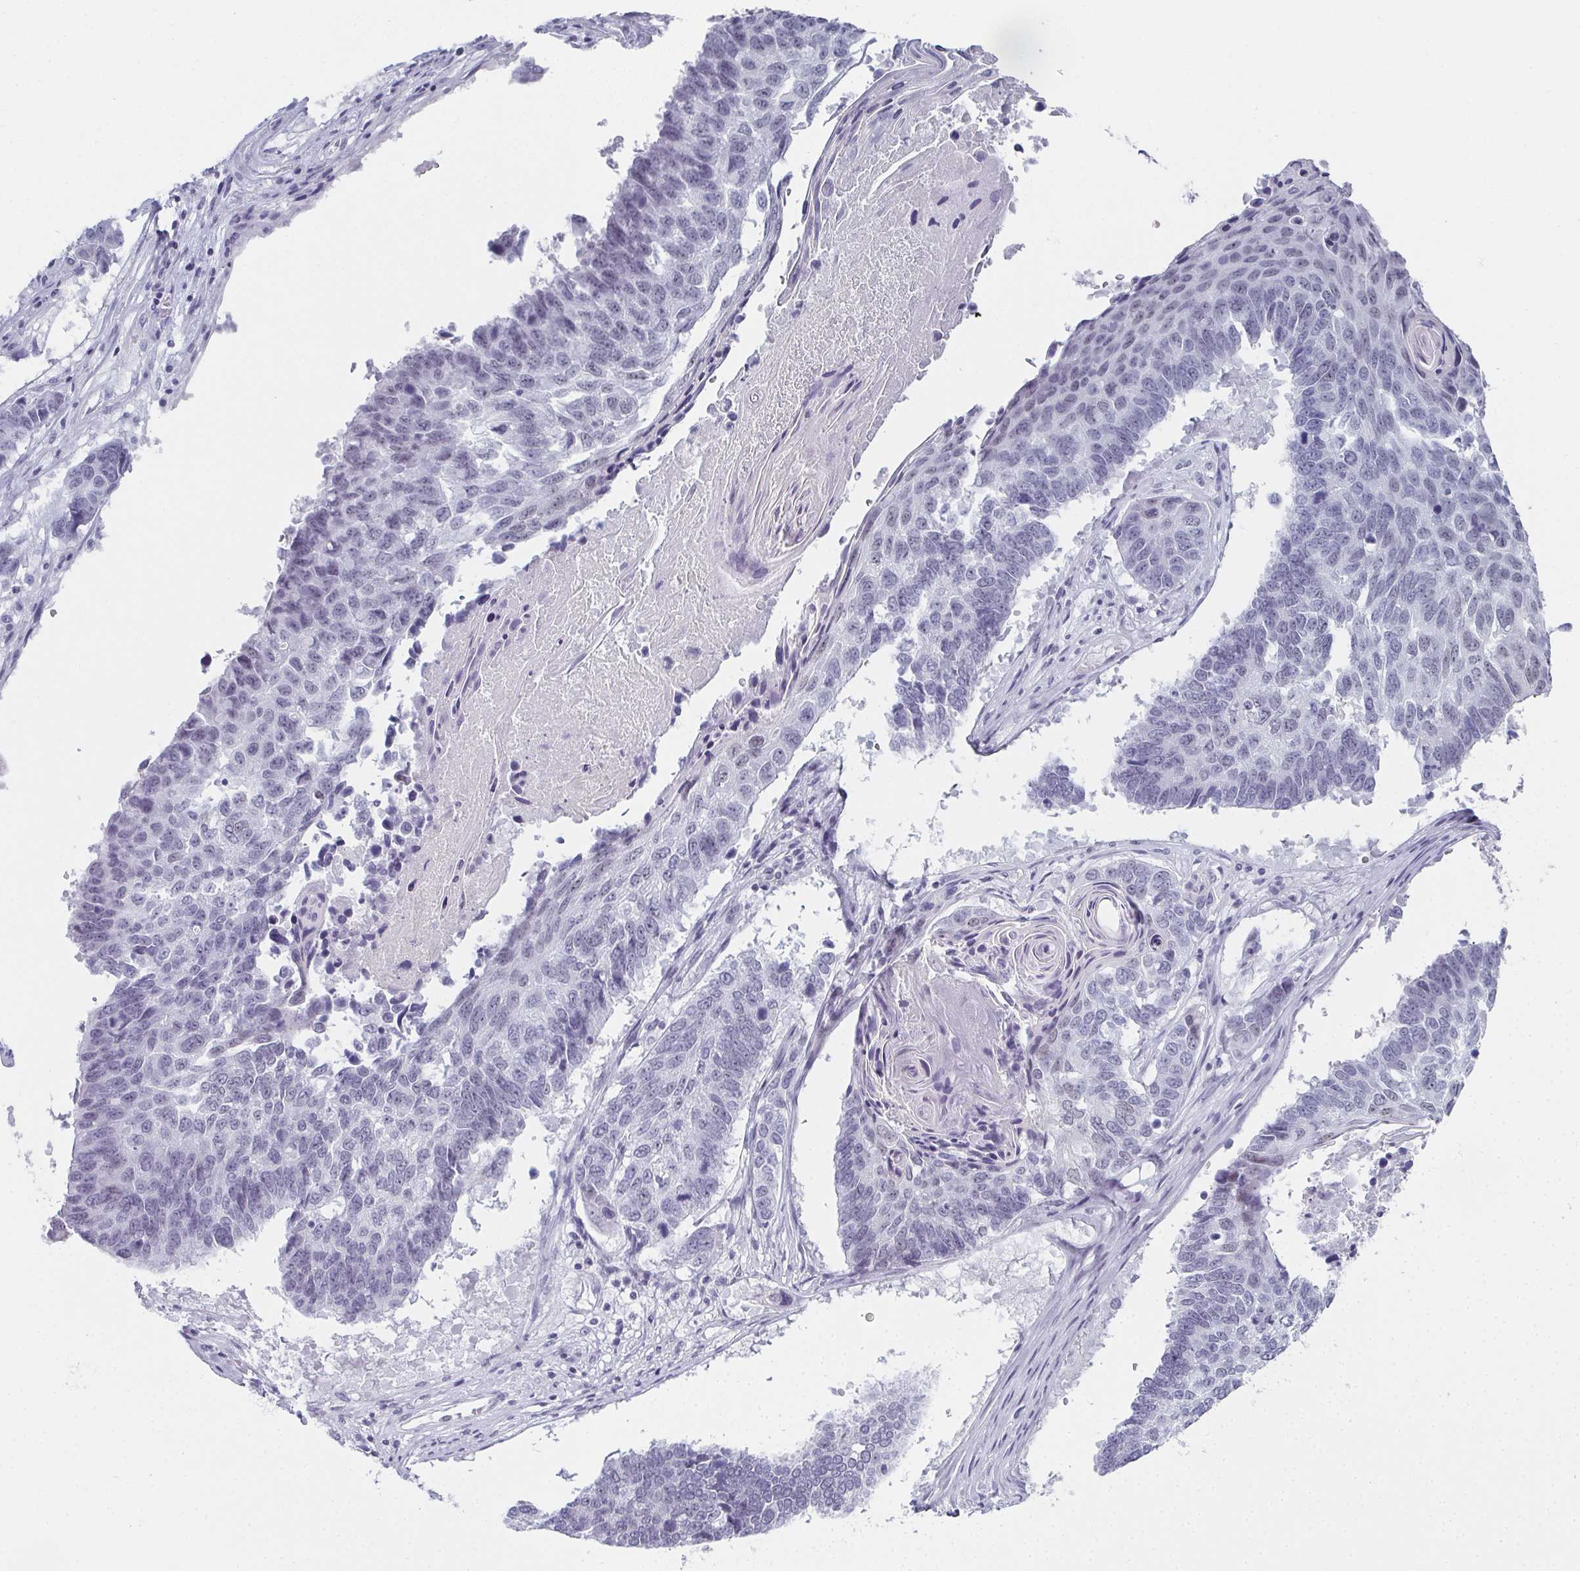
{"staining": {"intensity": "negative", "quantity": "none", "location": "none"}, "tissue": "lung cancer", "cell_type": "Tumor cells", "image_type": "cancer", "snomed": [{"axis": "morphology", "description": "Squamous cell carcinoma, NOS"}, {"axis": "topography", "description": "Lung"}], "caption": "Immunohistochemistry of lung cancer (squamous cell carcinoma) demonstrates no positivity in tumor cells. (Brightfield microscopy of DAB immunohistochemistry at high magnification).", "gene": "PYCR3", "patient": {"sex": "male", "age": 73}}